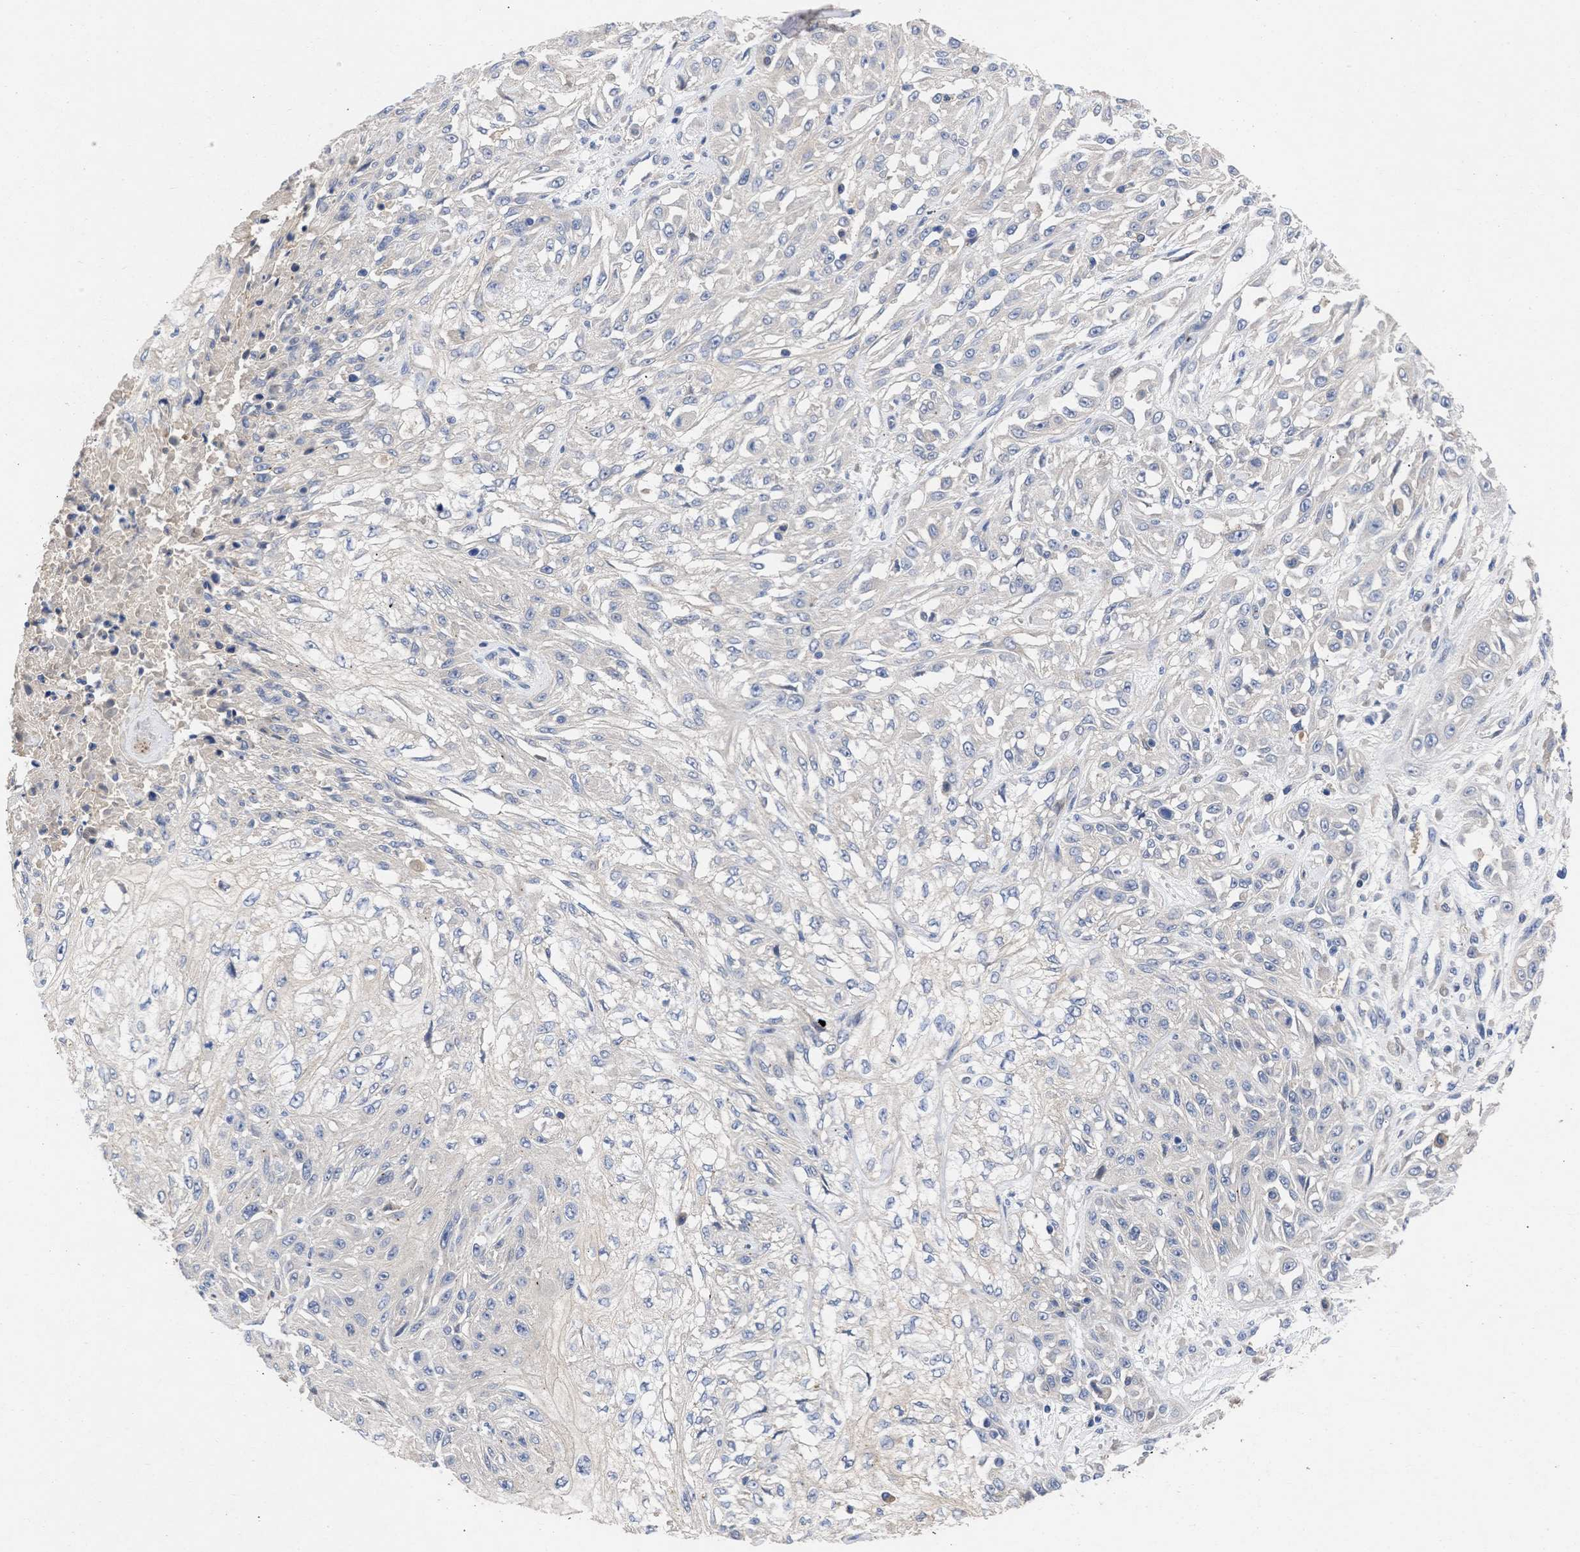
{"staining": {"intensity": "negative", "quantity": "none", "location": "none"}, "tissue": "skin cancer", "cell_type": "Tumor cells", "image_type": "cancer", "snomed": [{"axis": "morphology", "description": "Squamous cell carcinoma, NOS"}, {"axis": "morphology", "description": "Squamous cell carcinoma, metastatic, NOS"}, {"axis": "topography", "description": "Skin"}, {"axis": "topography", "description": "Lymph node"}], "caption": "There is no significant expression in tumor cells of skin cancer.", "gene": "ARHGEF4", "patient": {"sex": "male", "age": 75}}